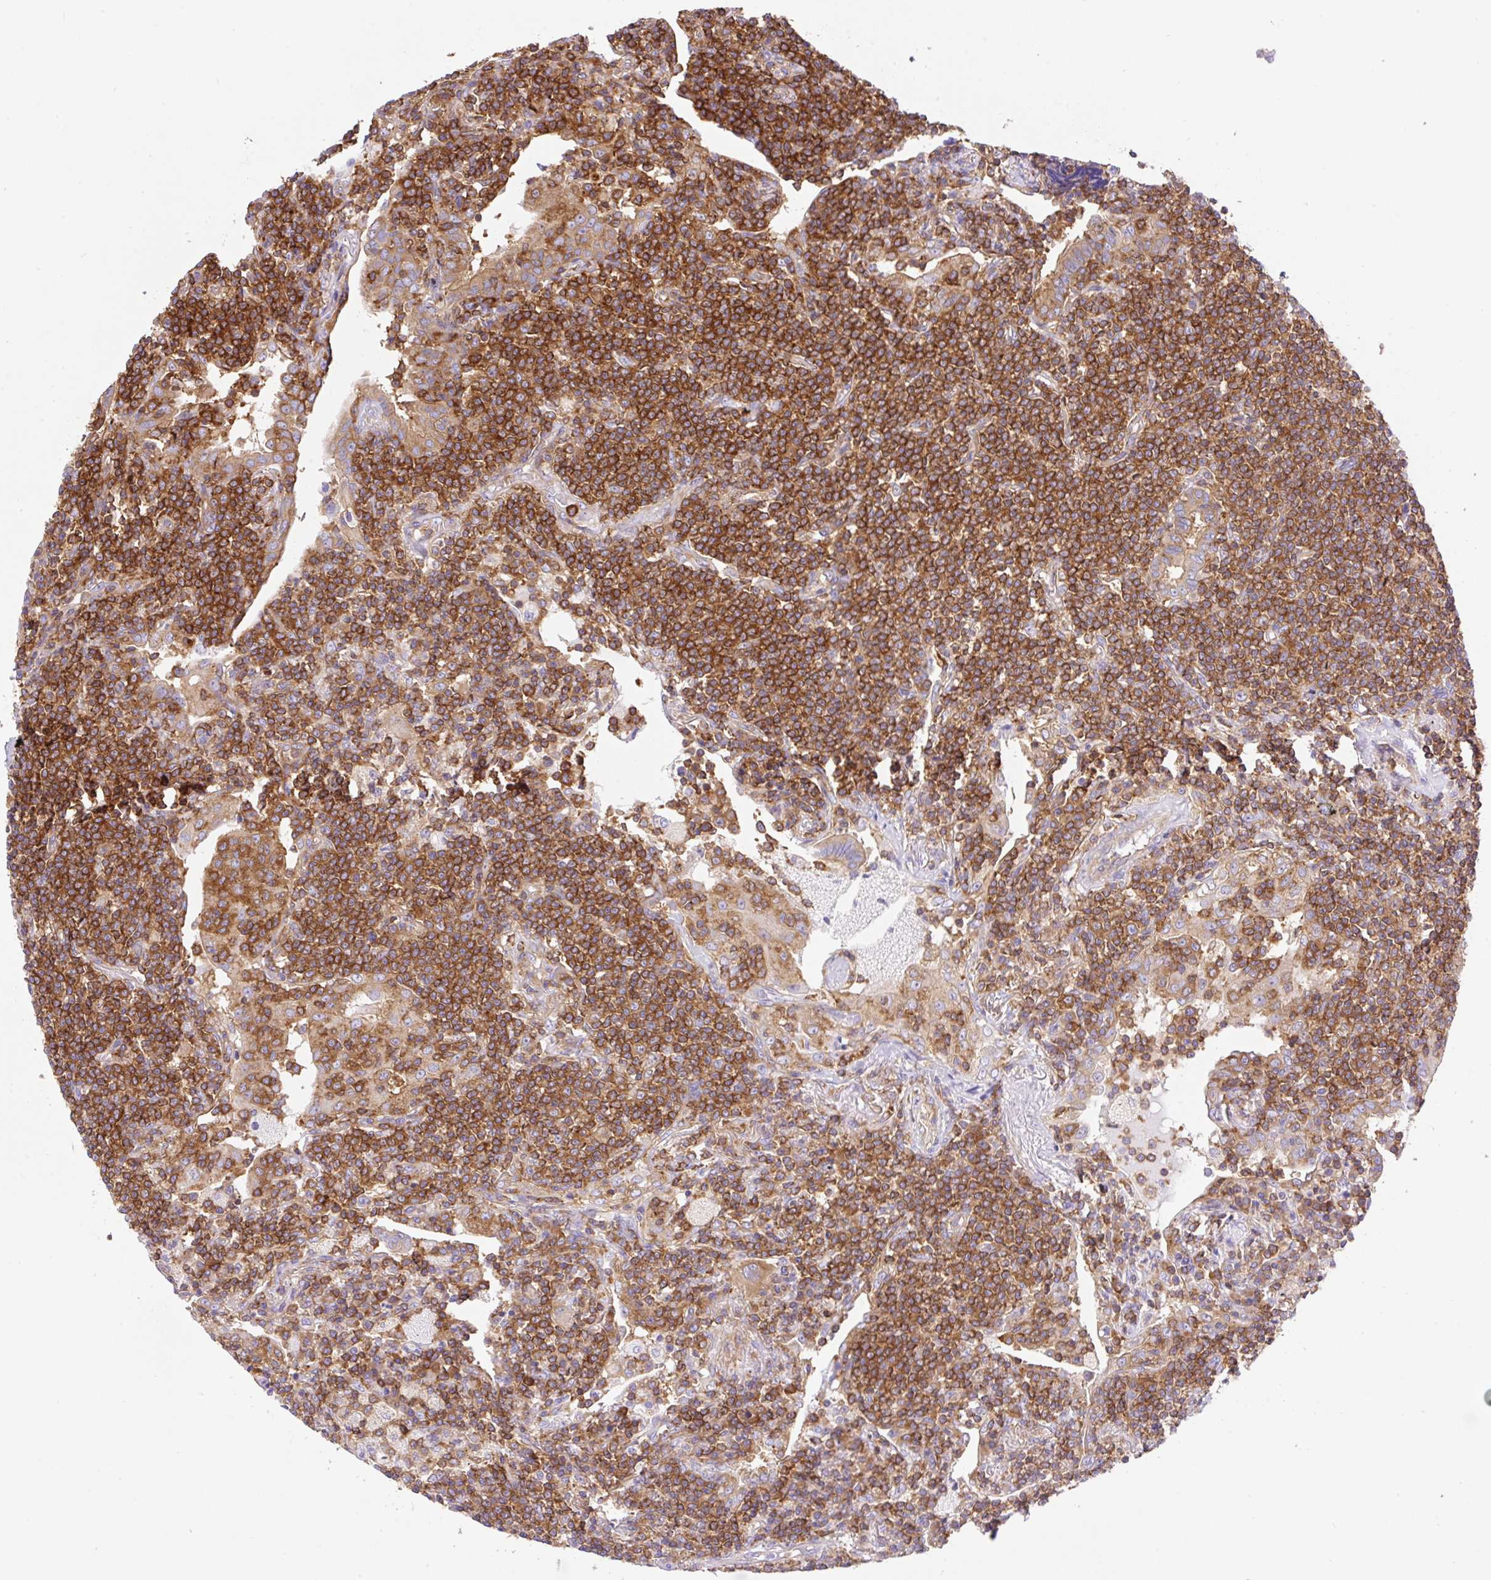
{"staining": {"intensity": "strong", "quantity": ">75%", "location": "cytoplasmic/membranous"}, "tissue": "lymphoma", "cell_type": "Tumor cells", "image_type": "cancer", "snomed": [{"axis": "morphology", "description": "Malignant lymphoma, non-Hodgkin's type, Low grade"}, {"axis": "topography", "description": "Lung"}], "caption": "This image displays low-grade malignant lymphoma, non-Hodgkin's type stained with immunohistochemistry to label a protein in brown. The cytoplasmic/membranous of tumor cells show strong positivity for the protein. Nuclei are counter-stained blue.", "gene": "DNM2", "patient": {"sex": "female", "age": 71}}